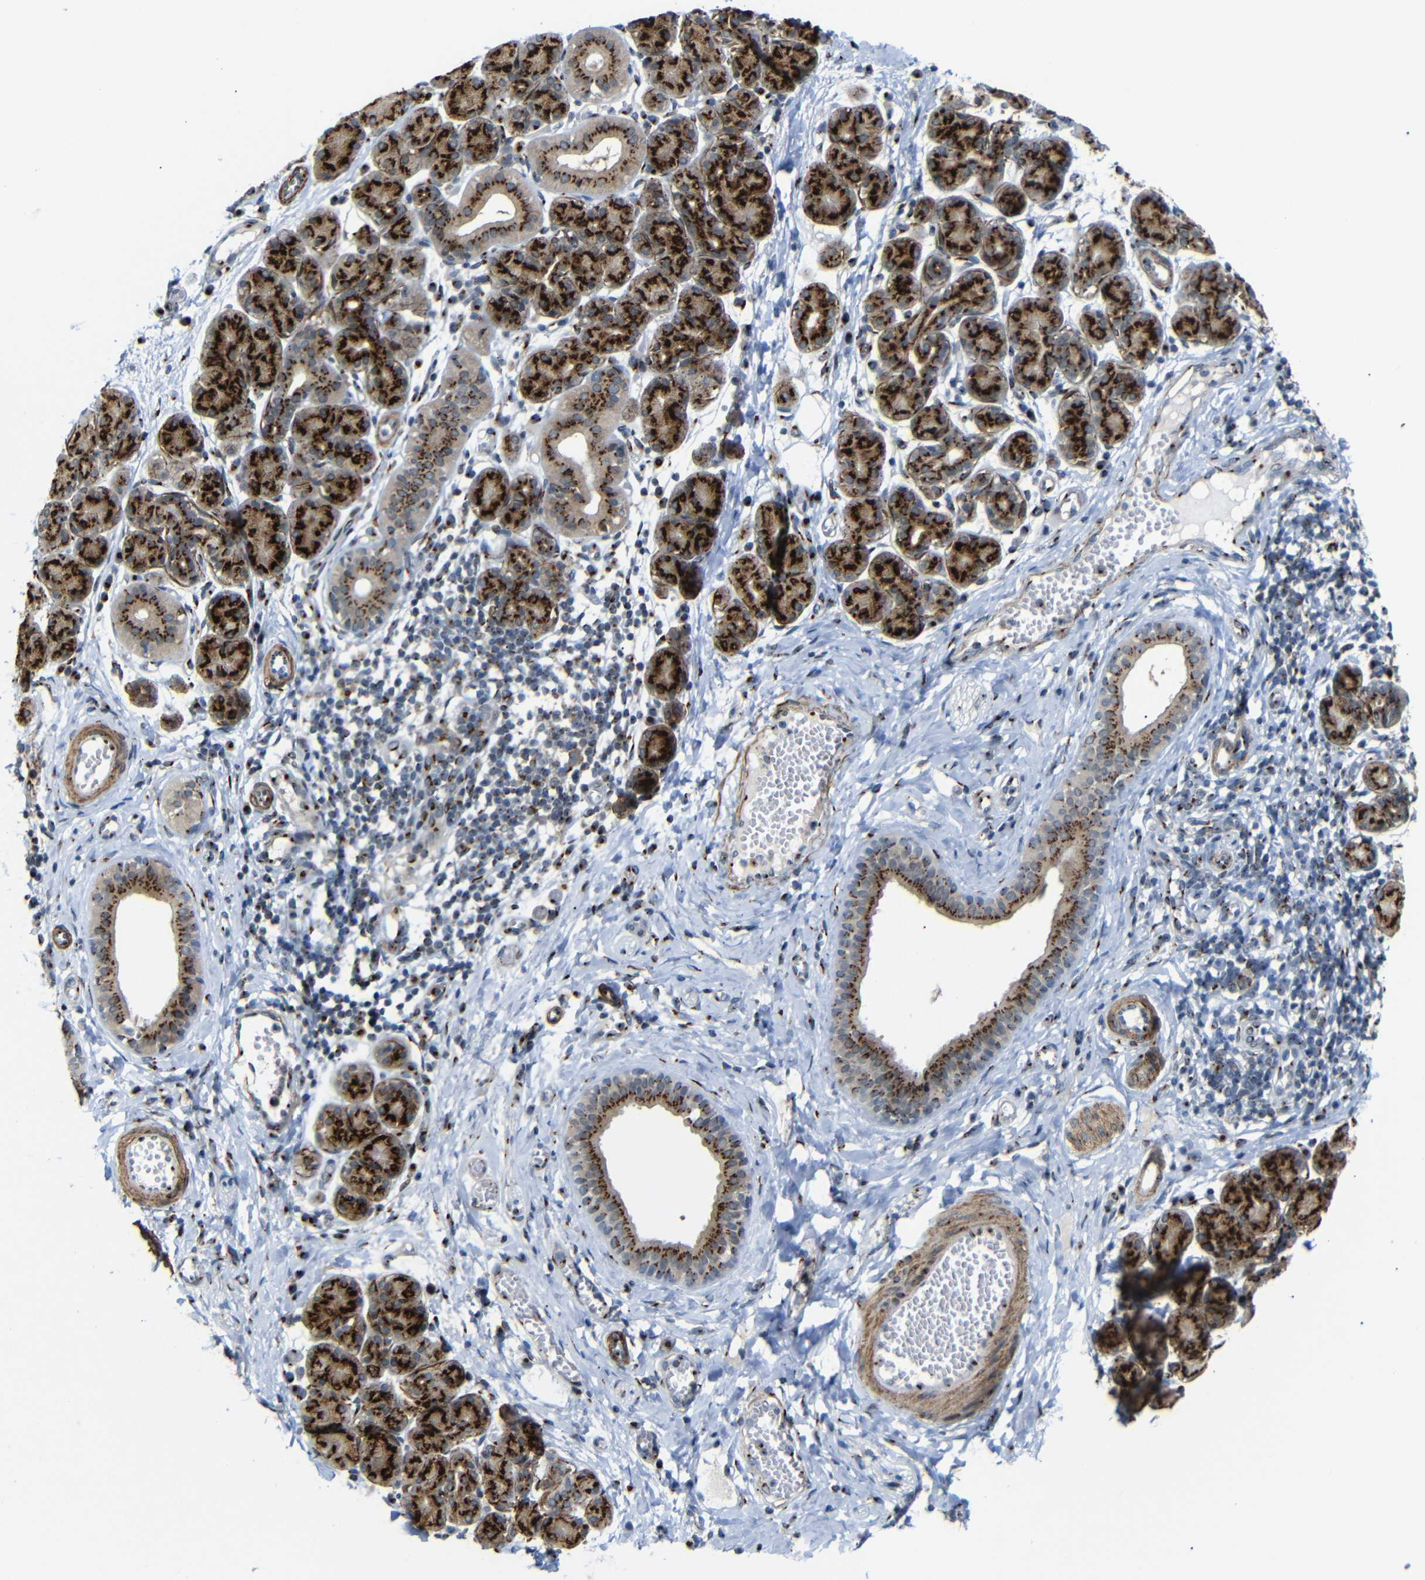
{"staining": {"intensity": "strong", "quantity": ">75%", "location": "cytoplasmic/membranous"}, "tissue": "salivary gland", "cell_type": "Glandular cells", "image_type": "normal", "snomed": [{"axis": "morphology", "description": "Normal tissue, NOS"}, {"axis": "morphology", "description": "Inflammation, NOS"}, {"axis": "topography", "description": "Lymph node"}, {"axis": "topography", "description": "Salivary gland"}], "caption": "IHC (DAB (3,3'-diaminobenzidine)) staining of benign salivary gland demonstrates strong cytoplasmic/membranous protein staining in approximately >75% of glandular cells. The staining is performed using DAB (3,3'-diaminobenzidine) brown chromogen to label protein expression. The nuclei are counter-stained blue using hematoxylin.", "gene": "TGOLN2", "patient": {"sex": "male", "age": 3}}